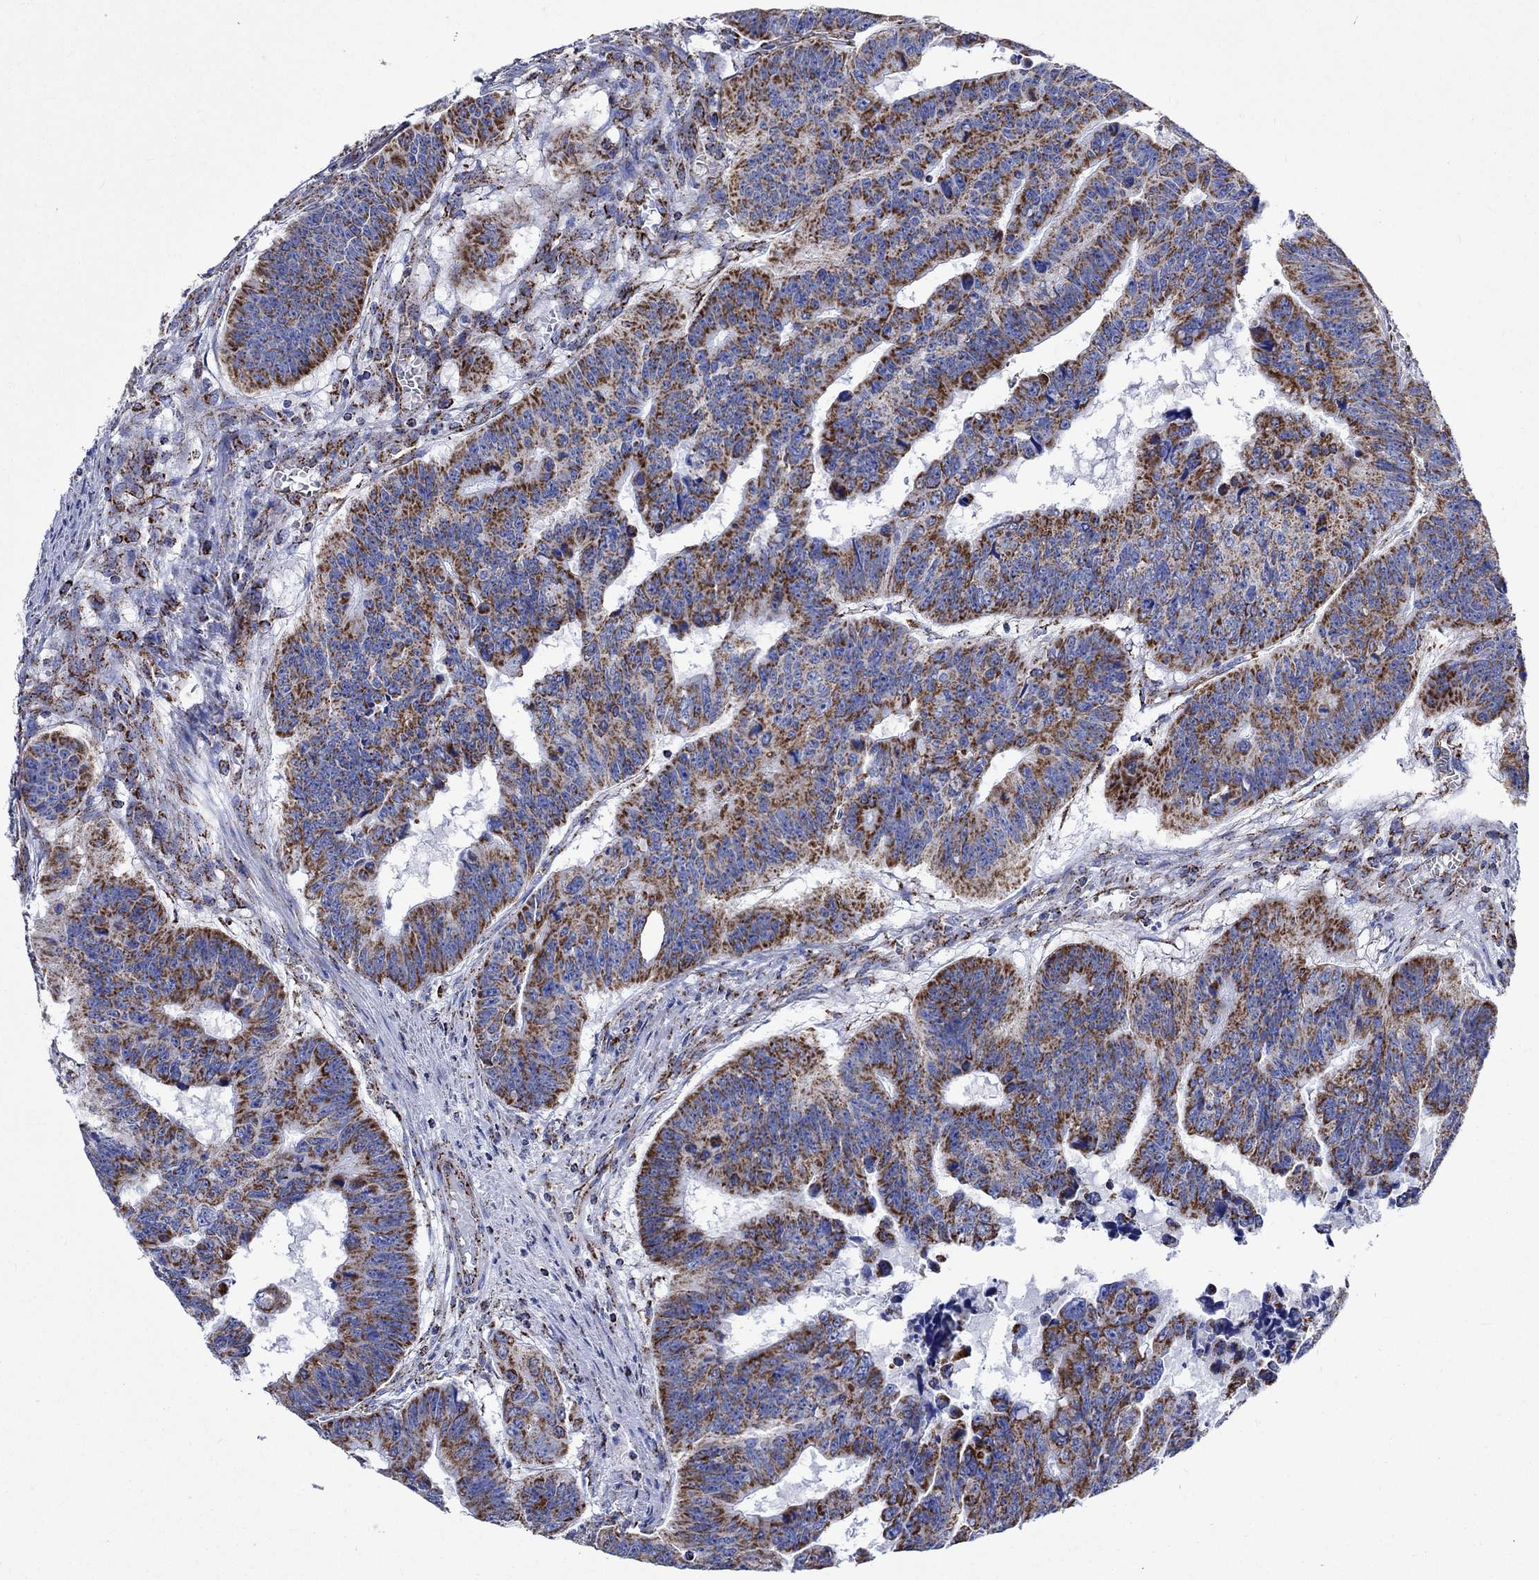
{"staining": {"intensity": "strong", "quantity": ">75%", "location": "cytoplasmic/membranous"}, "tissue": "colorectal cancer", "cell_type": "Tumor cells", "image_type": "cancer", "snomed": [{"axis": "morphology", "description": "Adenocarcinoma, NOS"}, {"axis": "topography", "description": "Appendix"}, {"axis": "topography", "description": "Colon"}, {"axis": "topography", "description": "Cecum"}, {"axis": "topography", "description": "Colon asc"}], "caption": "Colorectal cancer (adenocarcinoma) tissue demonstrates strong cytoplasmic/membranous positivity in approximately >75% of tumor cells, visualized by immunohistochemistry. (DAB (3,3'-diaminobenzidine) = brown stain, brightfield microscopy at high magnification).", "gene": "RCE1", "patient": {"sex": "female", "age": 85}}